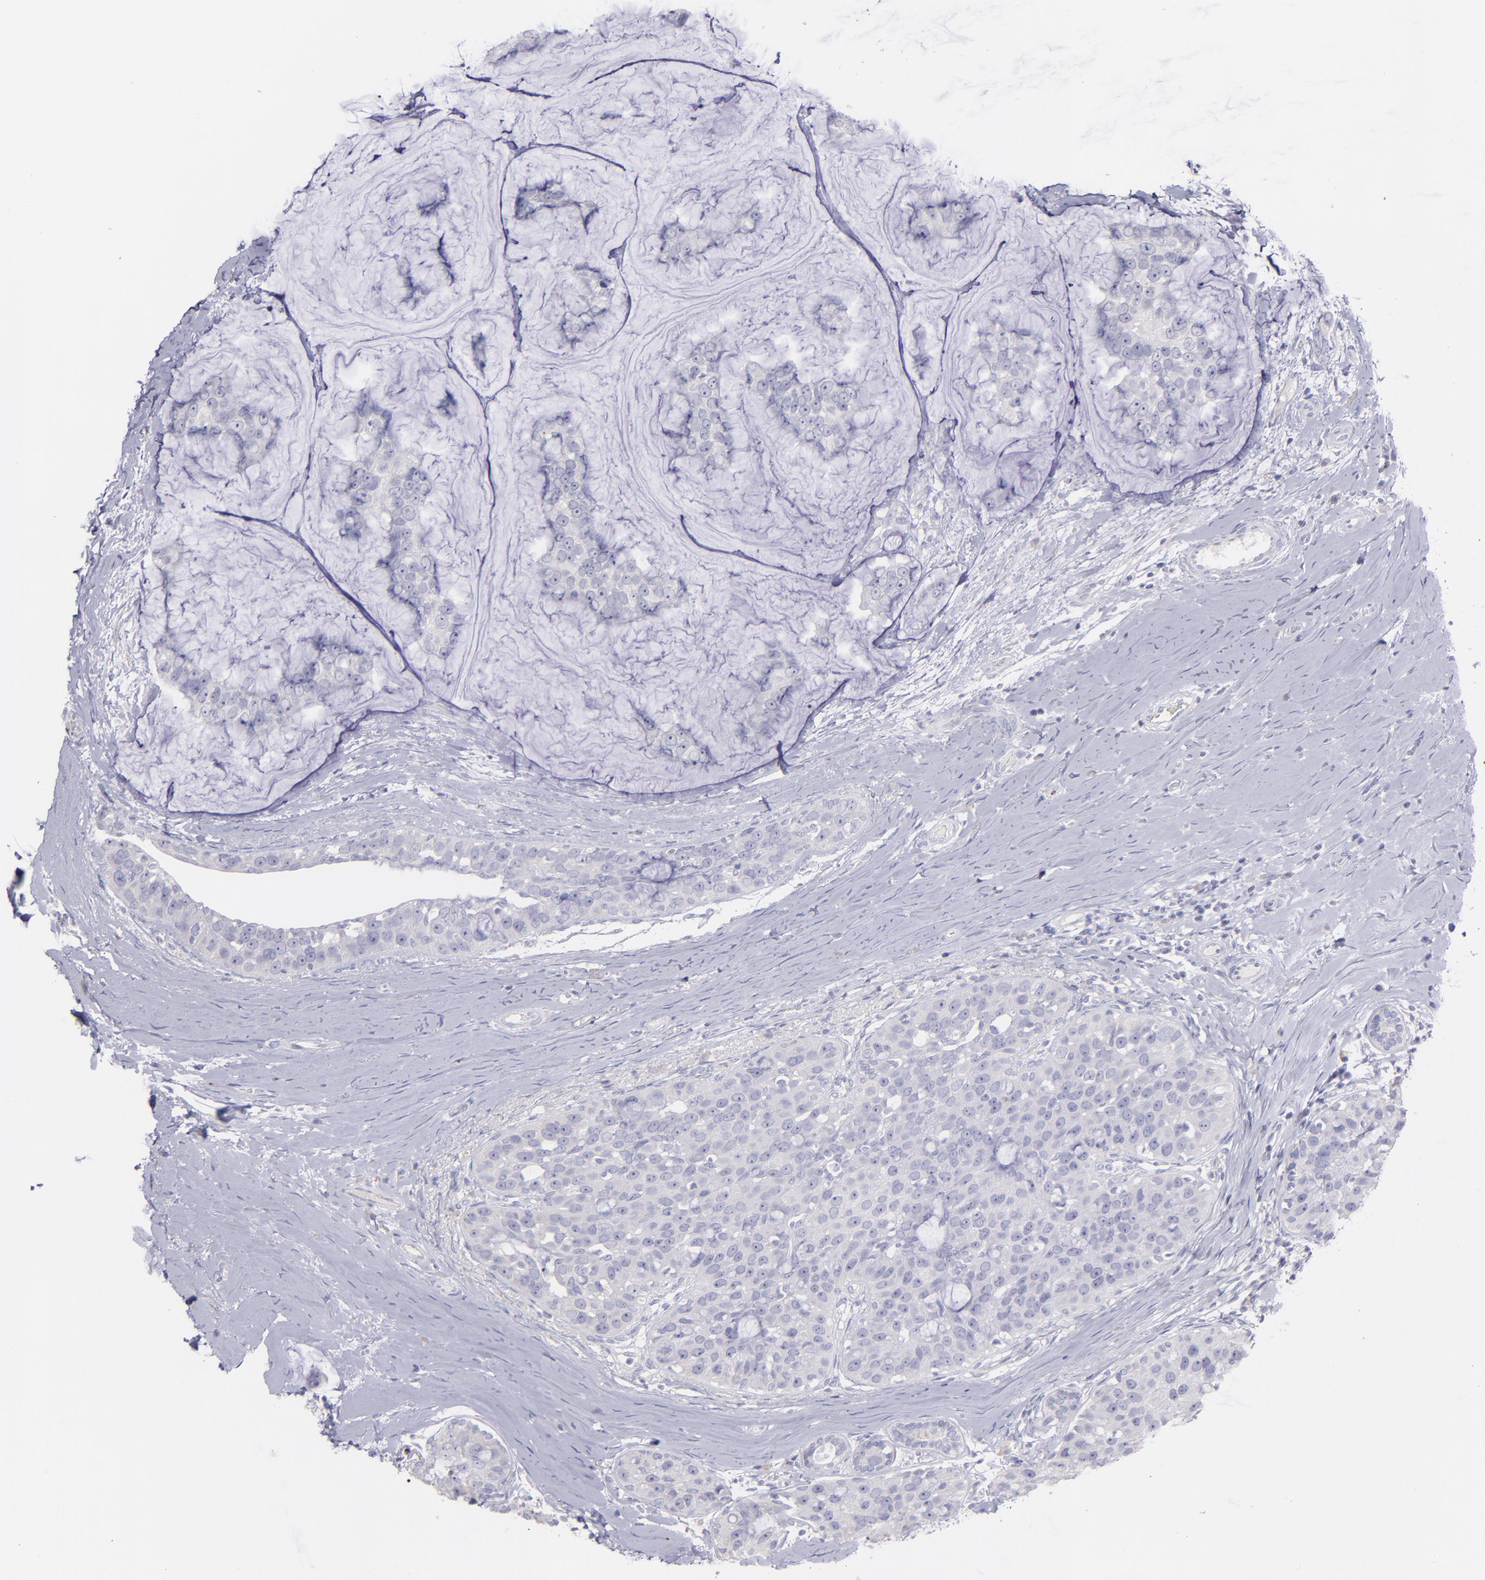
{"staining": {"intensity": "negative", "quantity": "none", "location": "none"}, "tissue": "breast cancer", "cell_type": "Tumor cells", "image_type": "cancer", "snomed": [{"axis": "morphology", "description": "Normal tissue, NOS"}, {"axis": "morphology", "description": "Duct carcinoma"}, {"axis": "topography", "description": "Breast"}], "caption": "Immunohistochemical staining of human breast cancer displays no significant expression in tumor cells.", "gene": "SNAP25", "patient": {"sex": "female", "age": 50}}